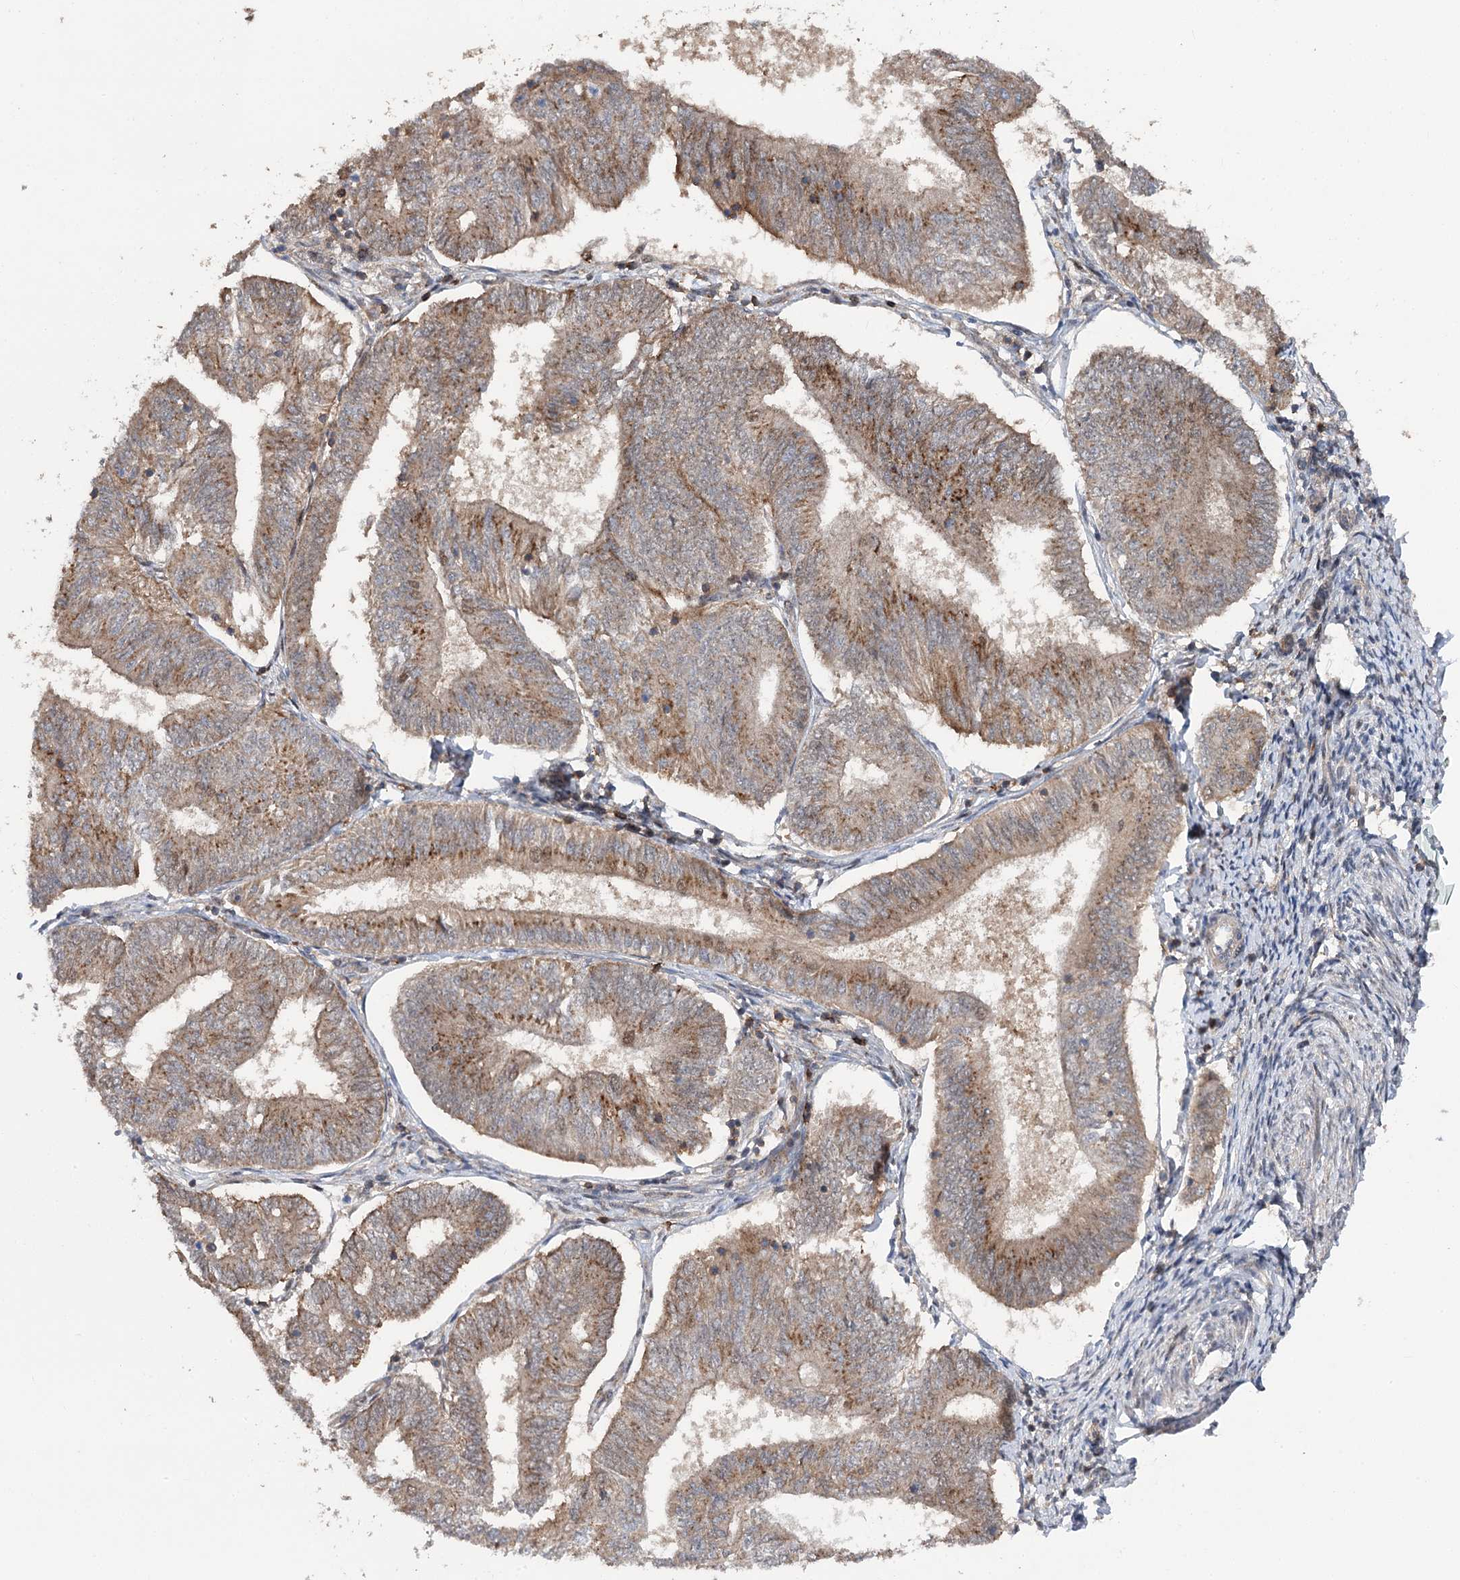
{"staining": {"intensity": "moderate", "quantity": ">75%", "location": "cytoplasmic/membranous"}, "tissue": "endometrial cancer", "cell_type": "Tumor cells", "image_type": "cancer", "snomed": [{"axis": "morphology", "description": "Adenocarcinoma, NOS"}, {"axis": "topography", "description": "Endometrium"}], "caption": "Protein analysis of endometrial adenocarcinoma tissue reveals moderate cytoplasmic/membranous staining in approximately >75% of tumor cells.", "gene": "STX6", "patient": {"sex": "female", "age": 58}}